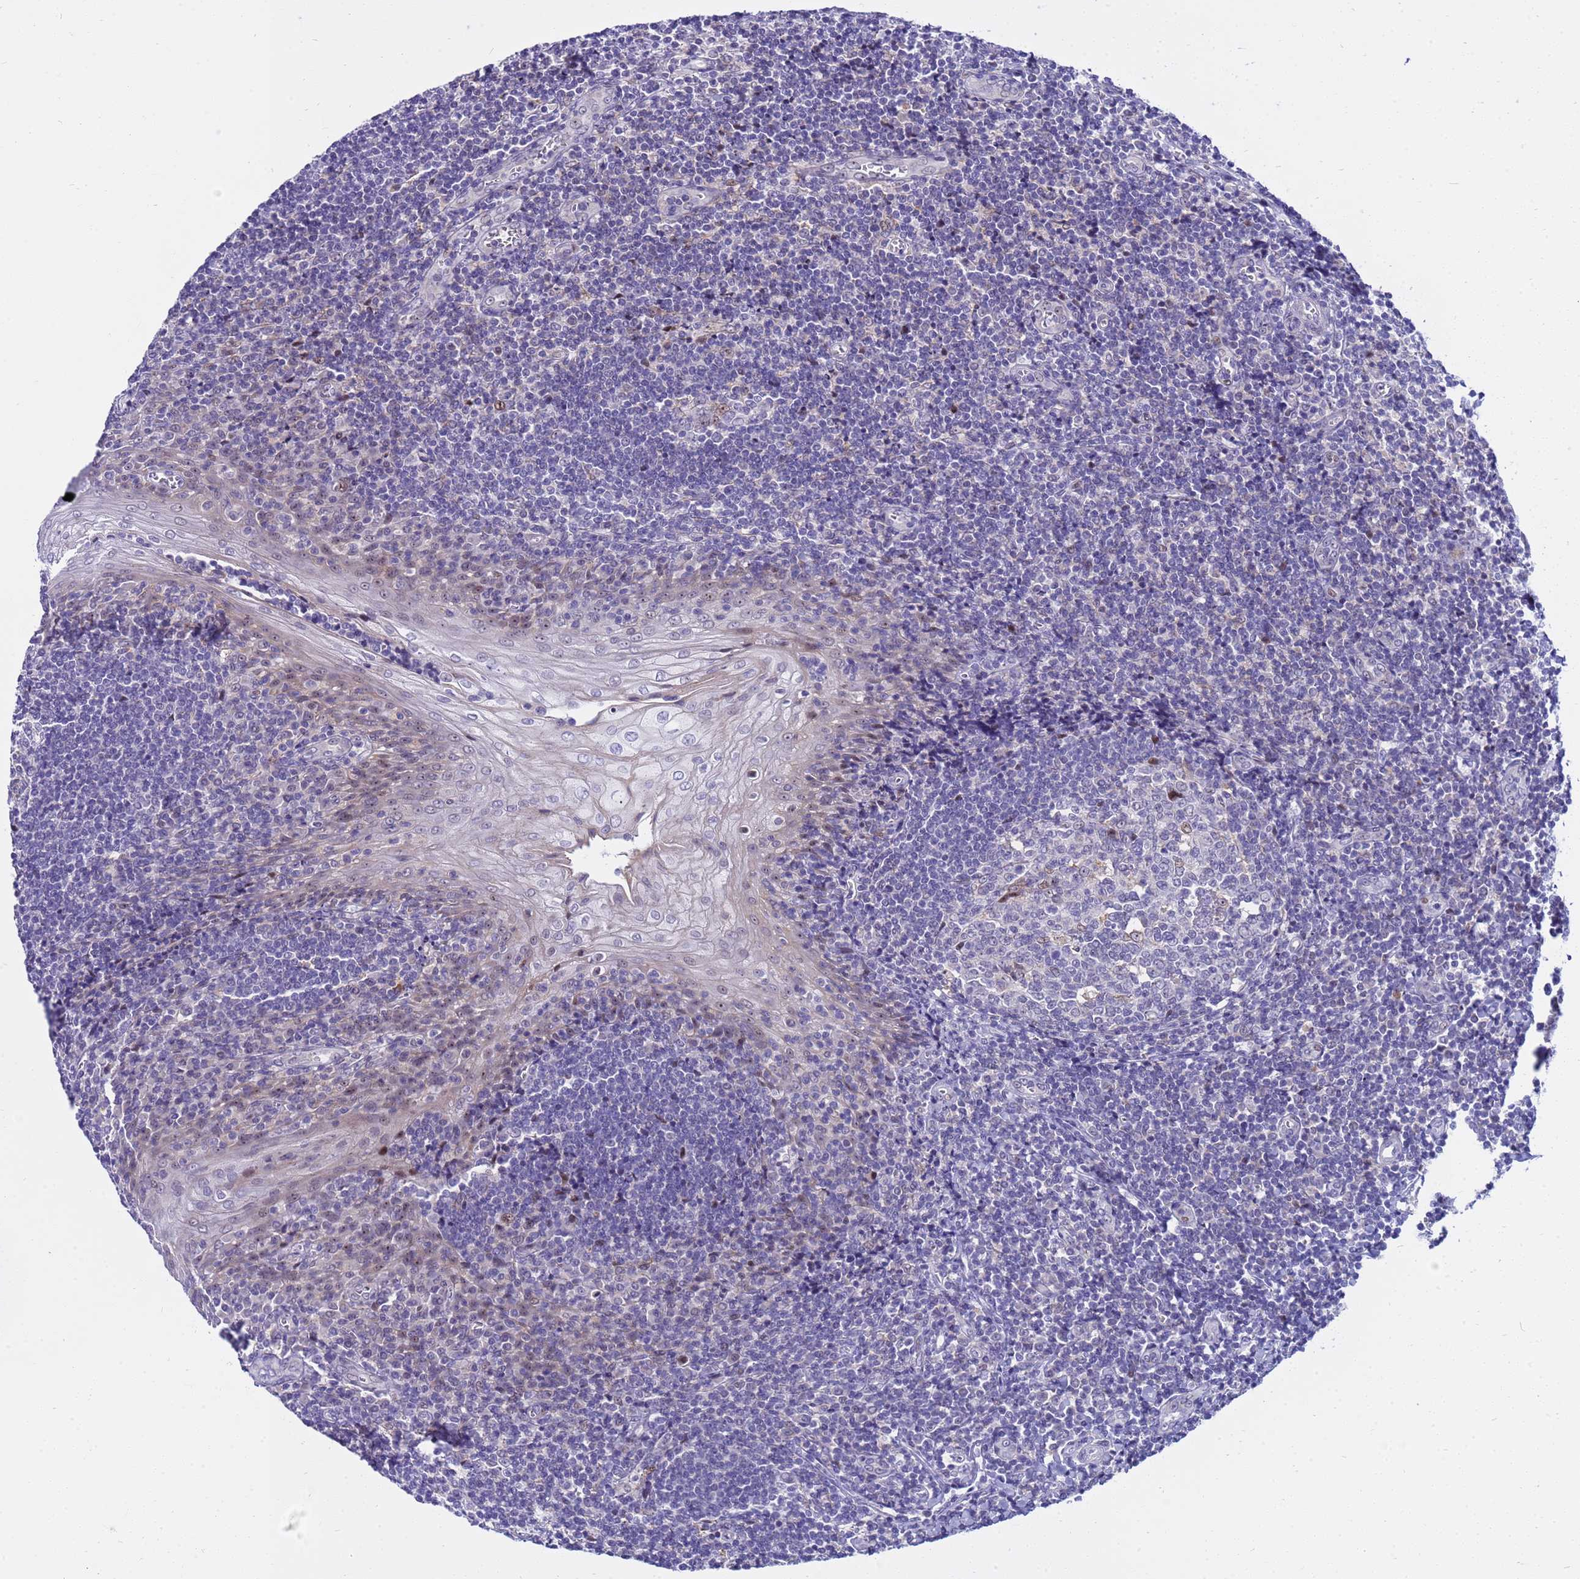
{"staining": {"intensity": "negative", "quantity": "none", "location": "none"}, "tissue": "tonsil", "cell_type": "Germinal center cells", "image_type": "normal", "snomed": [{"axis": "morphology", "description": "Normal tissue, NOS"}, {"axis": "topography", "description": "Tonsil"}], "caption": "Human tonsil stained for a protein using IHC reveals no expression in germinal center cells.", "gene": "LRATD1", "patient": {"sex": "male", "age": 27}}